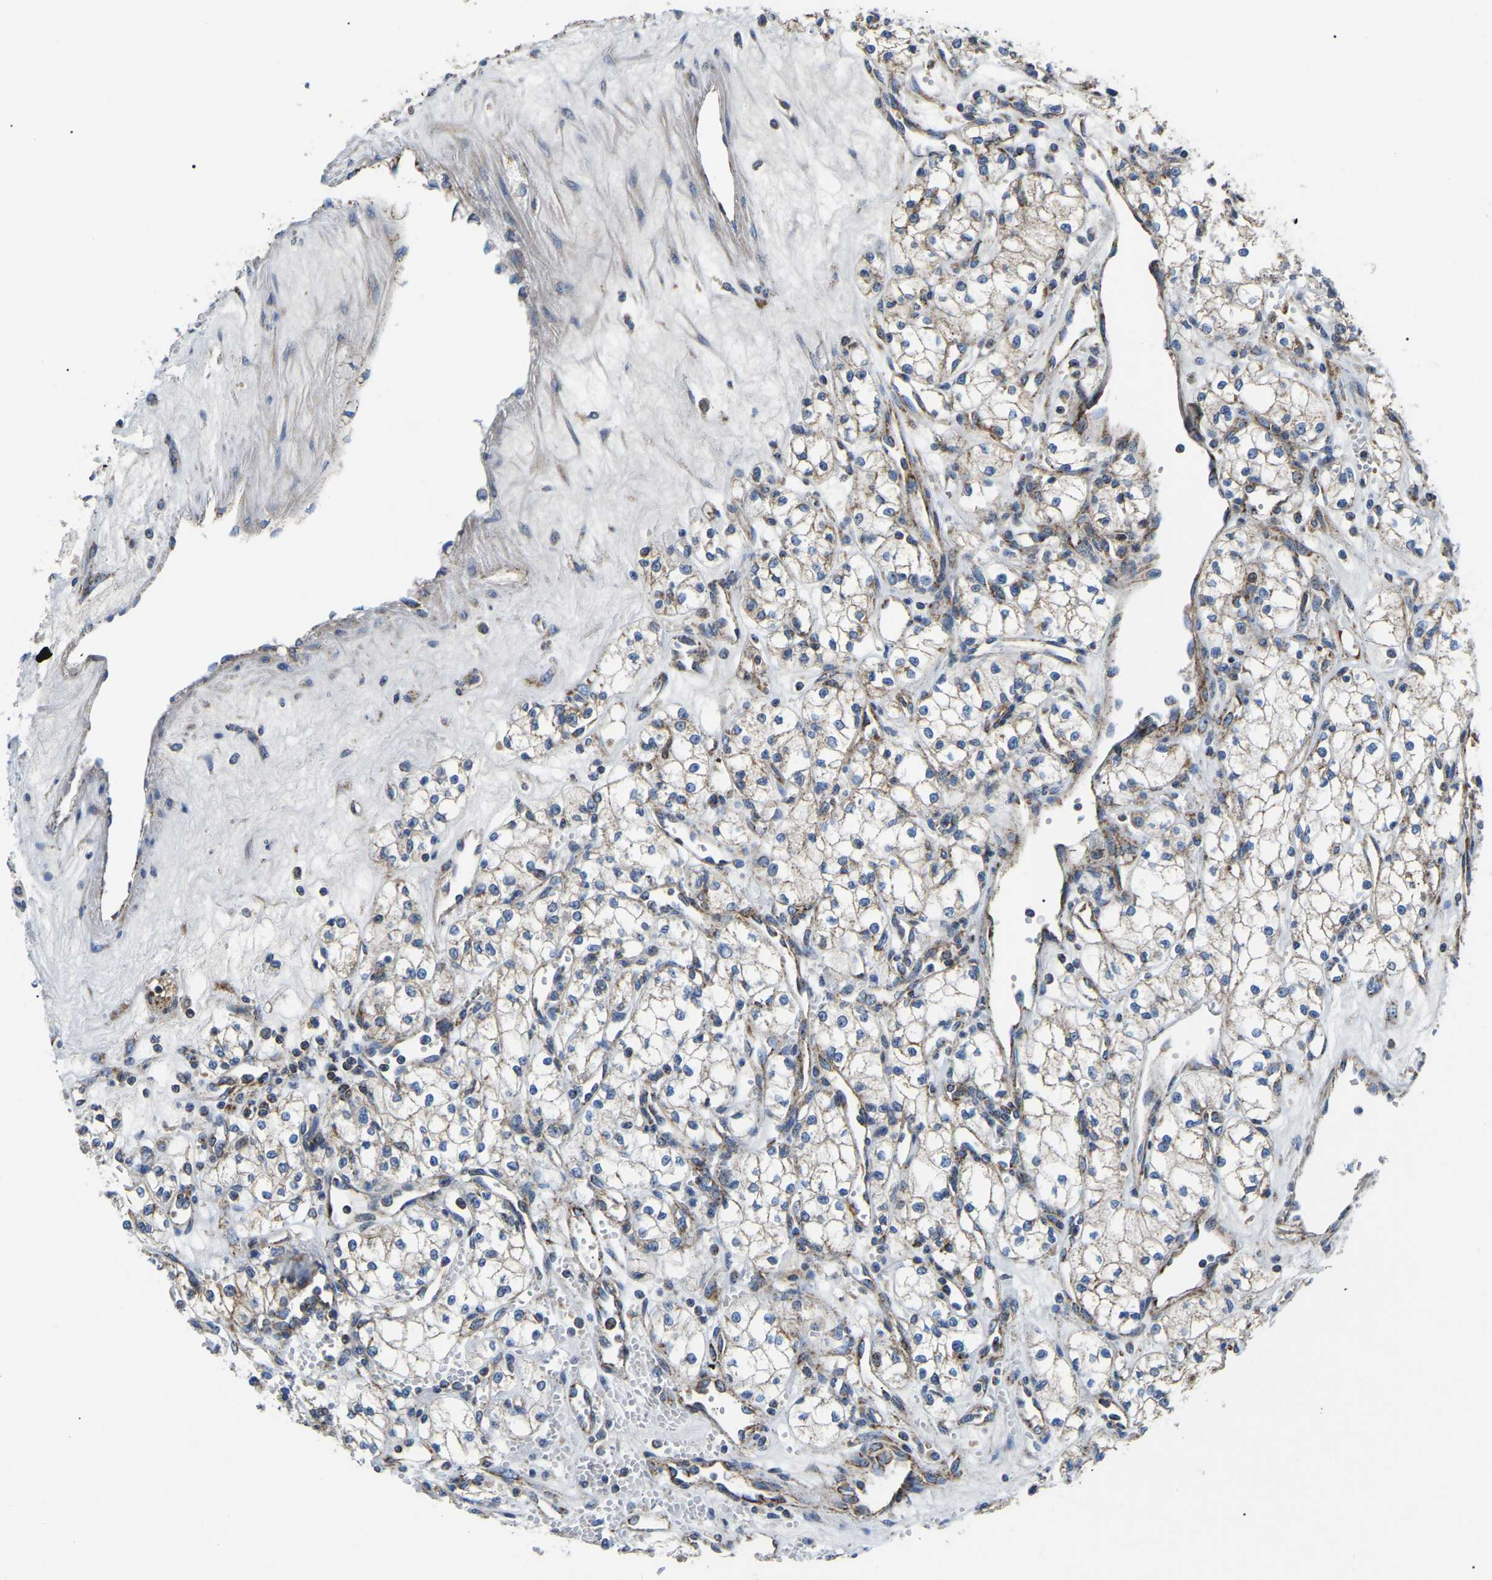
{"staining": {"intensity": "weak", "quantity": "25%-75%", "location": "cytoplasmic/membranous"}, "tissue": "renal cancer", "cell_type": "Tumor cells", "image_type": "cancer", "snomed": [{"axis": "morphology", "description": "Adenocarcinoma, NOS"}, {"axis": "topography", "description": "Kidney"}], "caption": "Renal cancer (adenocarcinoma) stained with DAB (3,3'-diaminobenzidine) IHC shows low levels of weak cytoplasmic/membranous staining in approximately 25%-75% of tumor cells. (Stains: DAB in brown, nuclei in blue, Microscopy: brightfield microscopy at high magnification).", "gene": "PPM1E", "patient": {"sex": "male", "age": 59}}